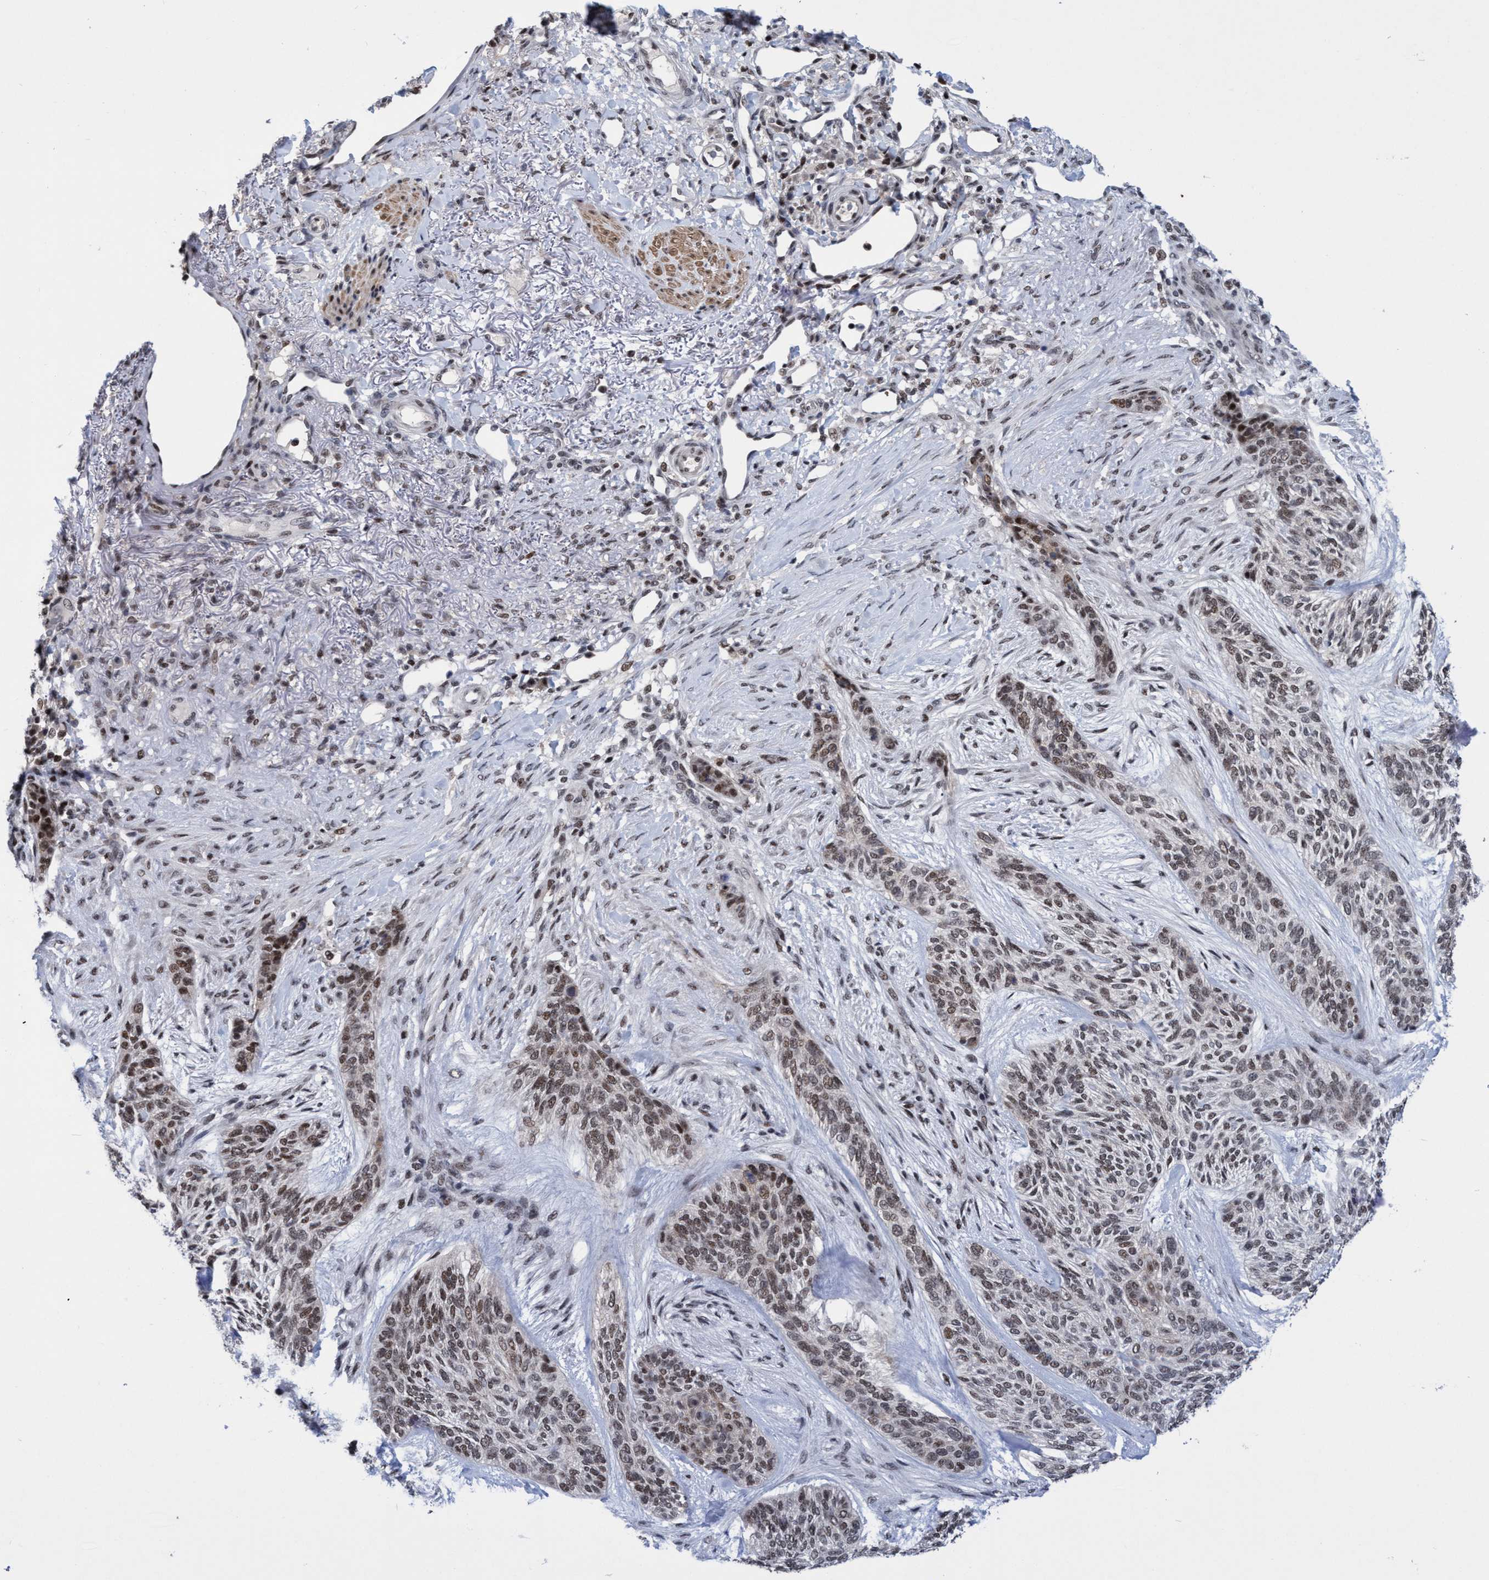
{"staining": {"intensity": "moderate", "quantity": ">75%", "location": "nuclear"}, "tissue": "skin cancer", "cell_type": "Tumor cells", "image_type": "cancer", "snomed": [{"axis": "morphology", "description": "Basal cell carcinoma"}, {"axis": "topography", "description": "Skin"}], "caption": "A histopathology image of skin basal cell carcinoma stained for a protein reveals moderate nuclear brown staining in tumor cells.", "gene": "C9orf78", "patient": {"sex": "male", "age": 55}}